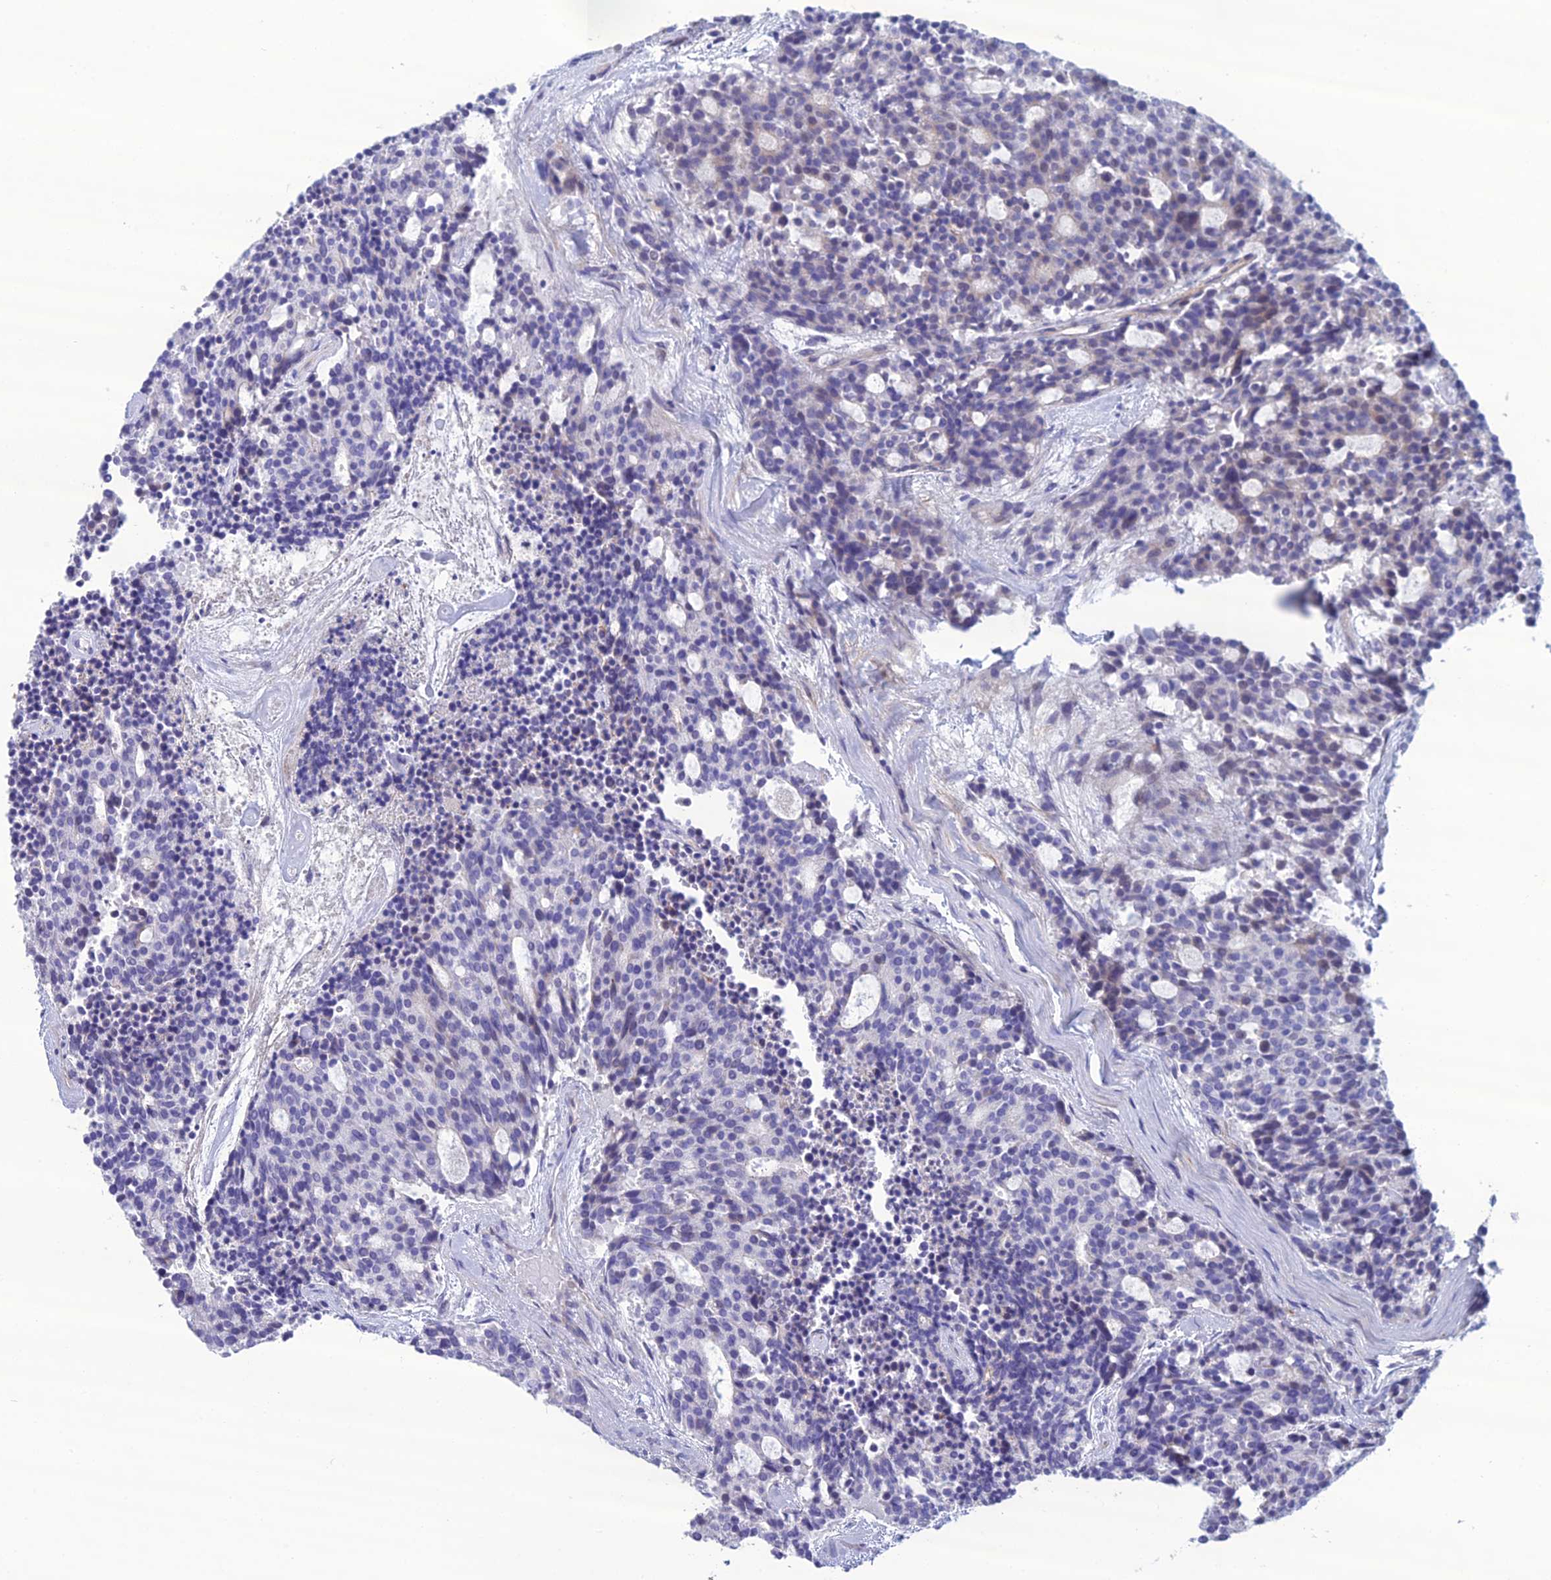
{"staining": {"intensity": "negative", "quantity": "none", "location": "none"}, "tissue": "carcinoid", "cell_type": "Tumor cells", "image_type": "cancer", "snomed": [{"axis": "morphology", "description": "Carcinoid, malignant, NOS"}, {"axis": "topography", "description": "Pancreas"}], "caption": "A photomicrograph of human carcinoid is negative for staining in tumor cells. (Stains: DAB immunohistochemistry (IHC) with hematoxylin counter stain, Microscopy: brightfield microscopy at high magnification).", "gene": "OR56B1", "patient": {"sex": "female", "age": 54}}